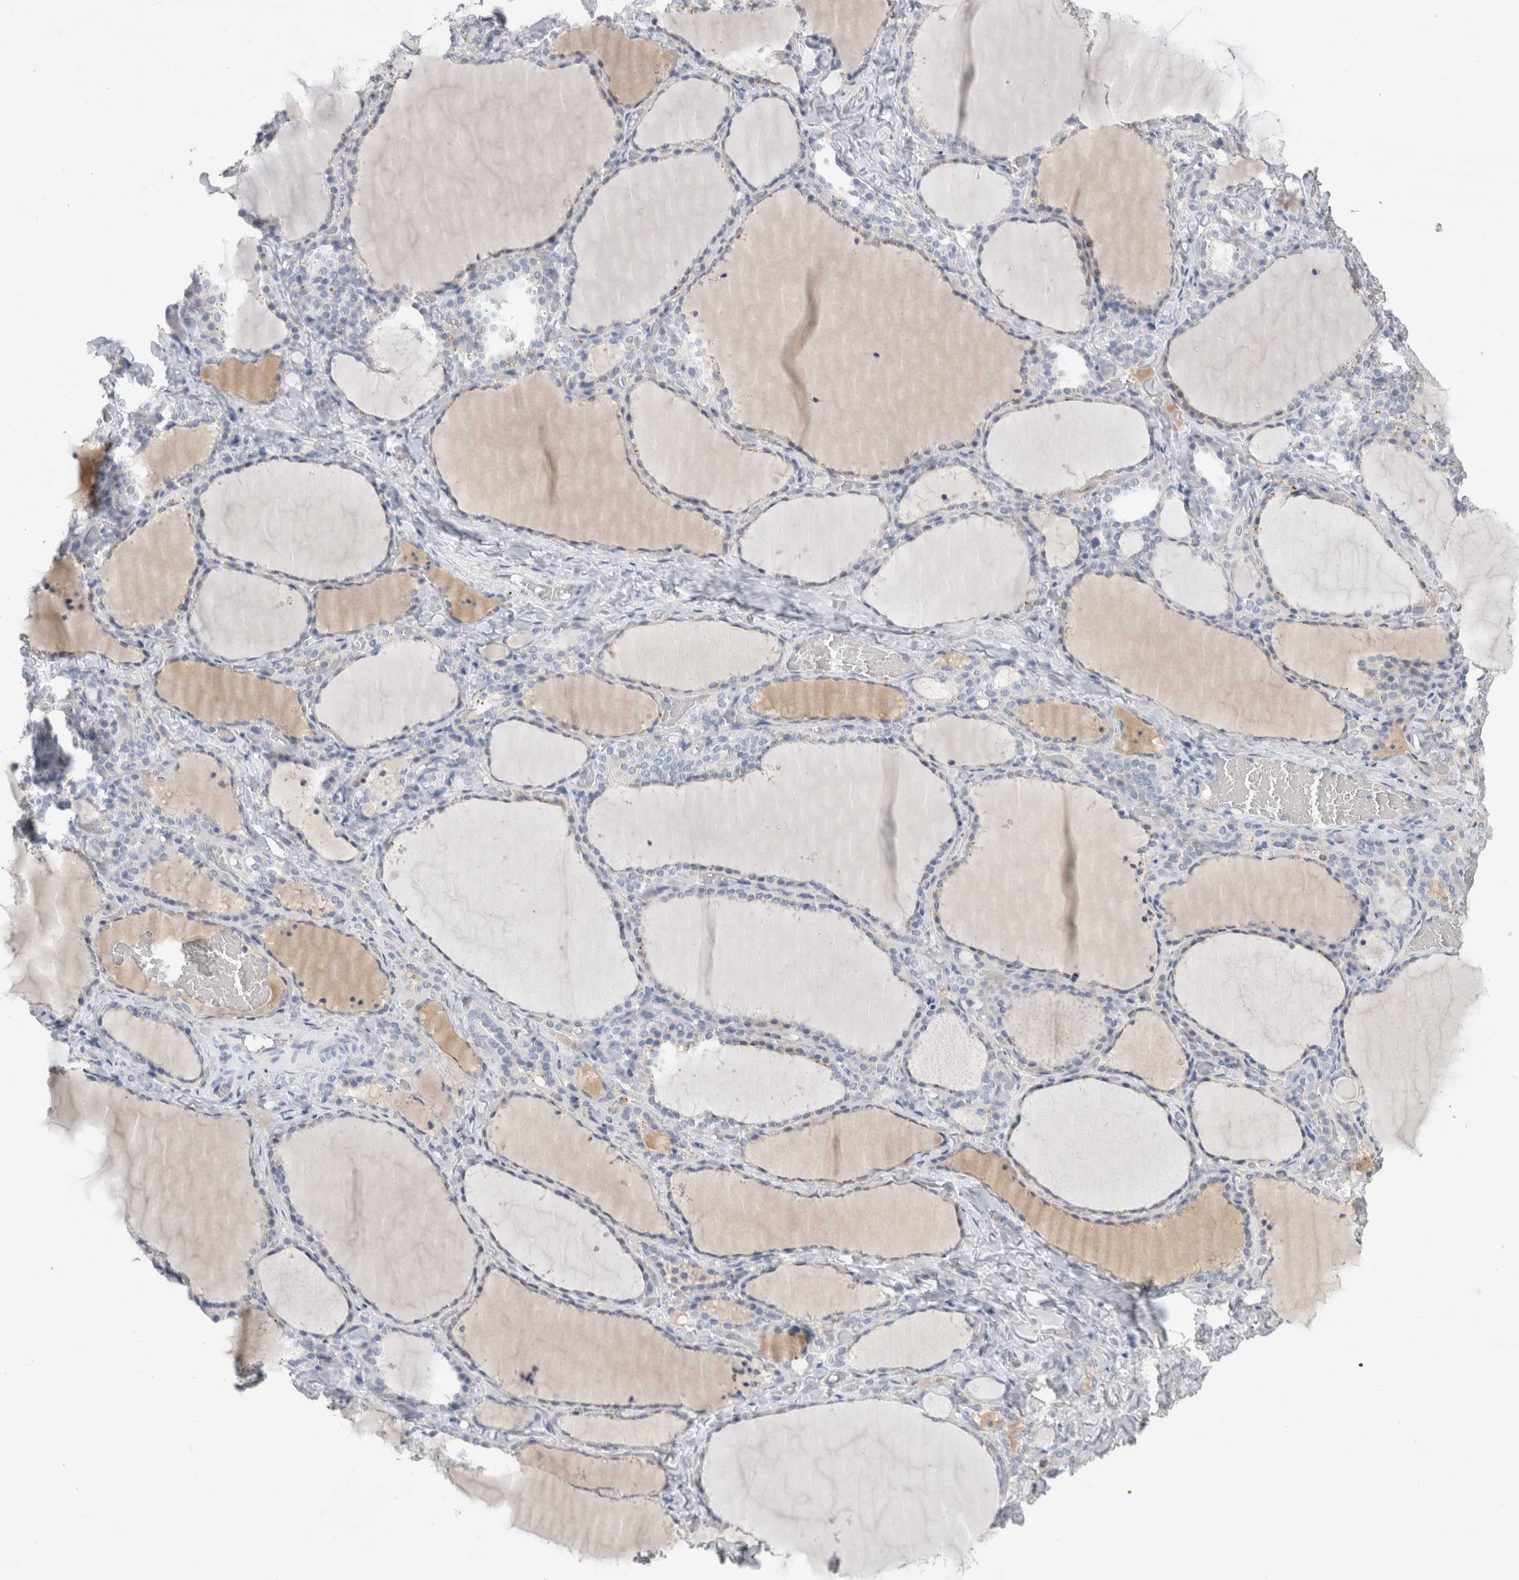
{"staining": {"intensity": "negative", "quantity": "none", "location": "none"}, "tissue": "thyroid gland", "cell_type": "Glandular cells", "image_type": "normal", "snomed": [{"axis": "morphology", "description": "Normal tissue, NOS"}, {"axis": "topography", "description": "Thyroid gland"}], "caption": "An immunohistochemistry (IHC) photomicrograph of benign thyroid gland is shown. There is no staining in glandular cells of thyroid gland. The staining was performed using DAB (3,3'-diaminobenzidine) to visualize the protein expression in brown, while the nuclei were stained in blue with hematoxylin (Magnification: 20x).", "gene": "SCGB1A1", "patient": {"sex": "female", "age": 22}}